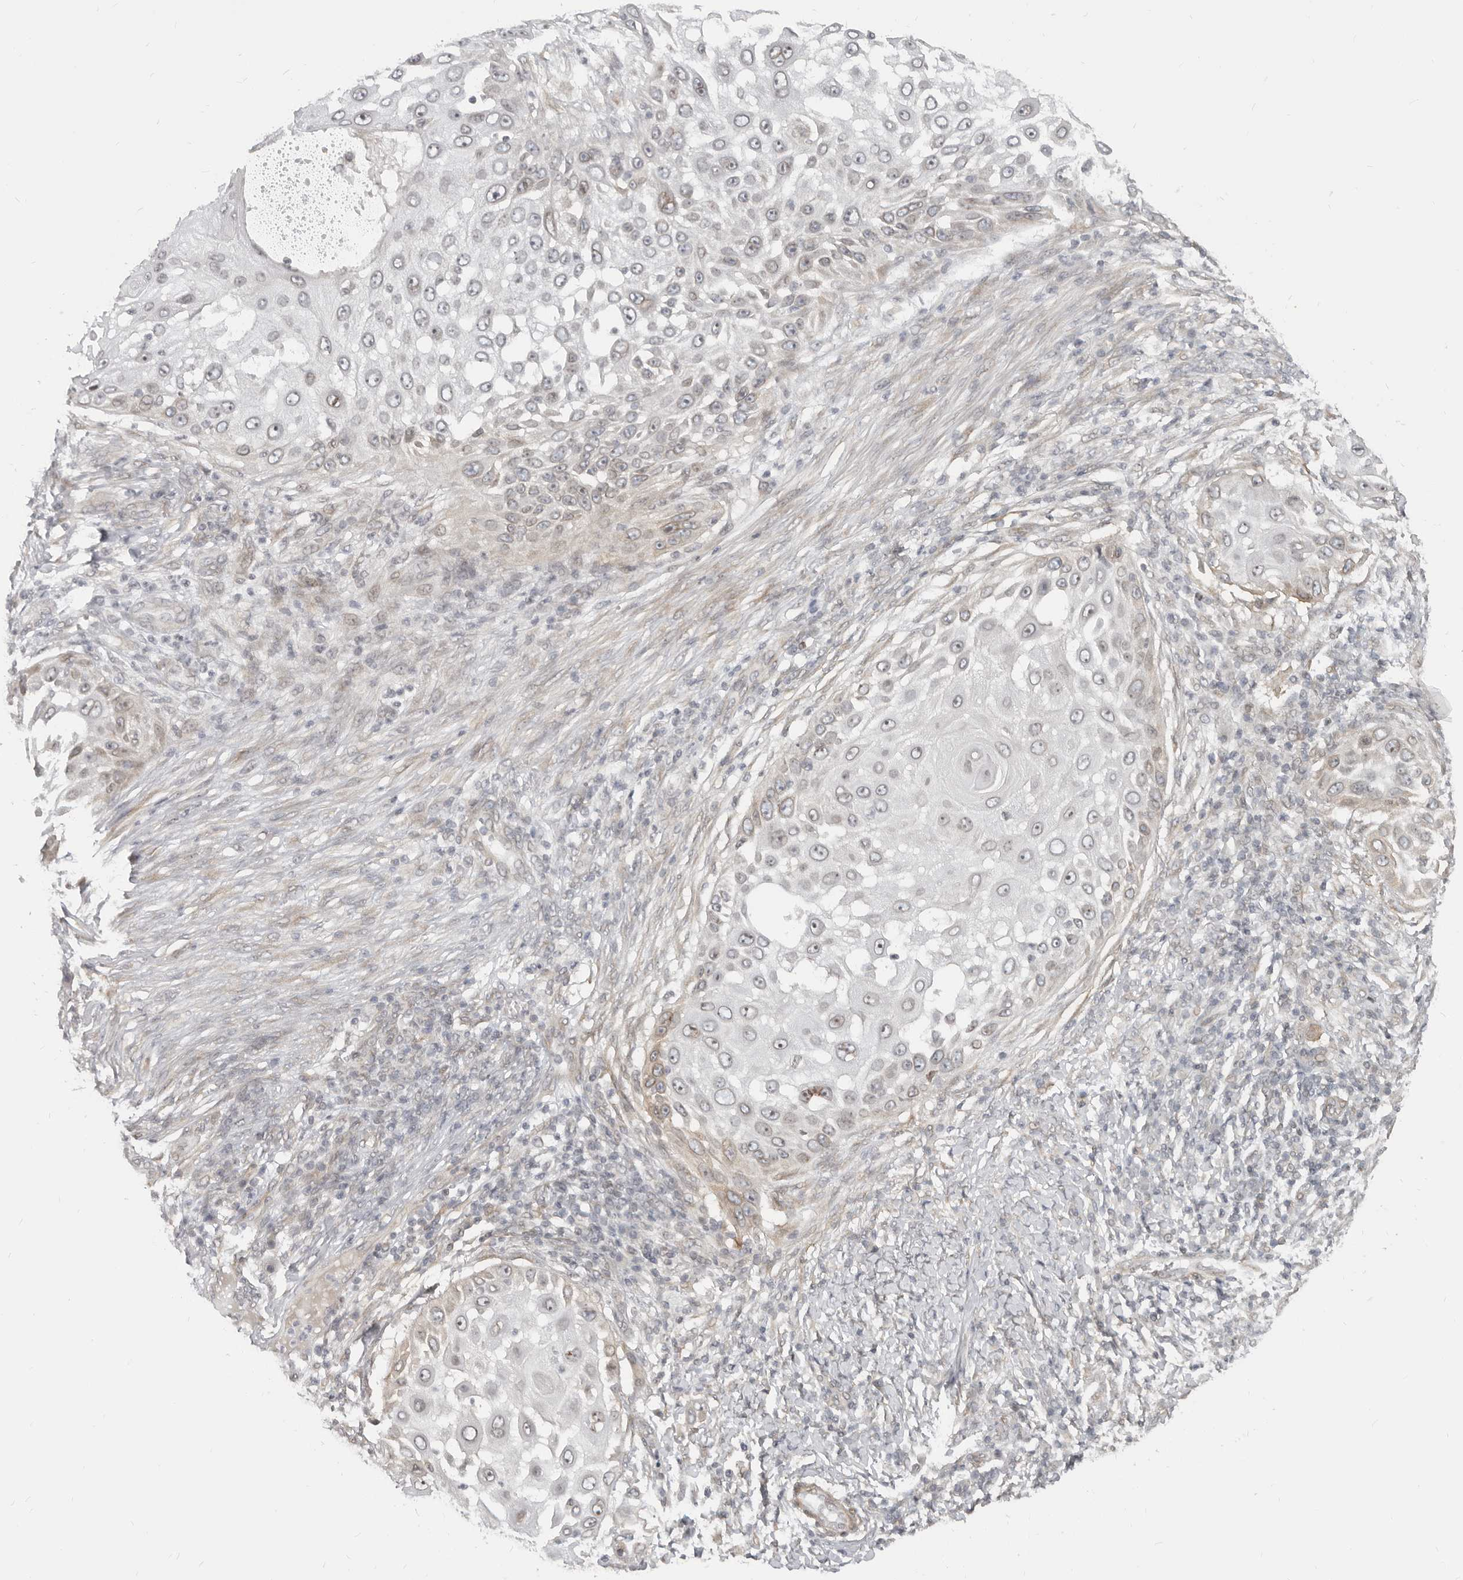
{"staining": {"intensity": "negative", "quantity": "none", "location": "none"}, "tissue": "skin cancer", "cell_type": "Tumor cells", "image_type": "cancer", "snomed": [{"axis": "morphology", "description": "Squamous cell carcinoma, NOS"}, {"axis": "topography", "description": "Skin"}], "caption": "This micrograph is of squamous cell carcinoma (skin) stained with IHC to label a protein in brown with the nuclei are counter-stained blue. There is no positivity in tumor cells. The staining was performed using DAB (3,3'-diaminobenzidine) to visualize the protein expression in brown, while the nuclei were stained in blue with hematoxylin (Magnification: 20x).", "gene": "NUP153", "patient": {"sex": "female", "age": 44}}